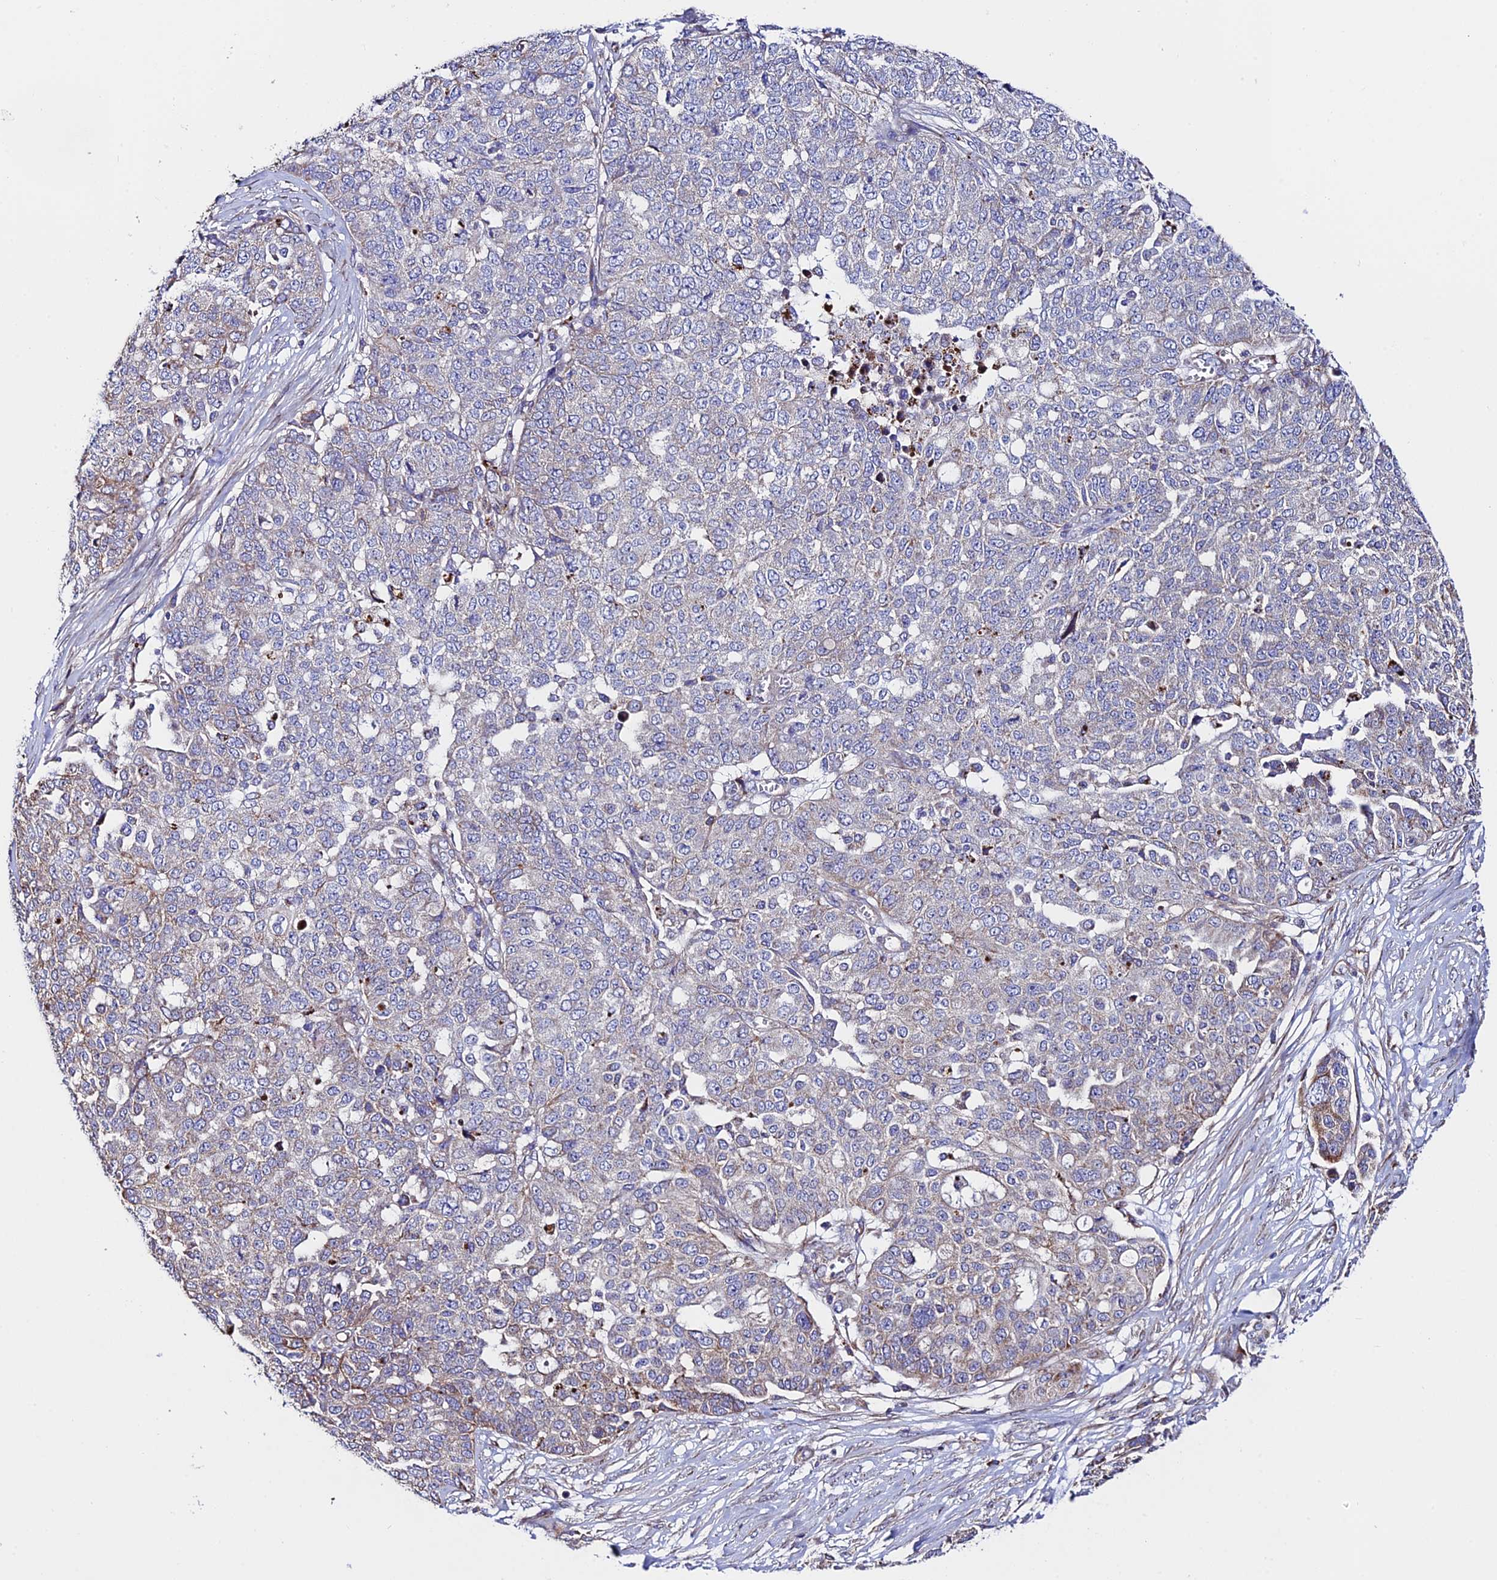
{"staining": {"intensity": "weak", "quantity": "<25%", "location": "cytoplasmic/membranous"}, "tissue": "ovarian cancer", "cell_type": "Tumor cells", "image_type": "cancer", "snomed": [{"axis": "morphology", "description": "Cystadenocarcinoma, serous, NOS"}, {"axis": "topography", "description": "Soft tissue"}, {"axis": "topography", "description": "Ovary"}], "caption": "This photomicrograph is of ovarian cancer (serous cystadenocarcinoma) stained with immunohistochemistry (IHC) to label a protein in brown with the nuclei are counter-stained blue. There is no staining in tumor cells.", "gene": "VPS13C", "patient": {"sex": "female", "age": 57}}